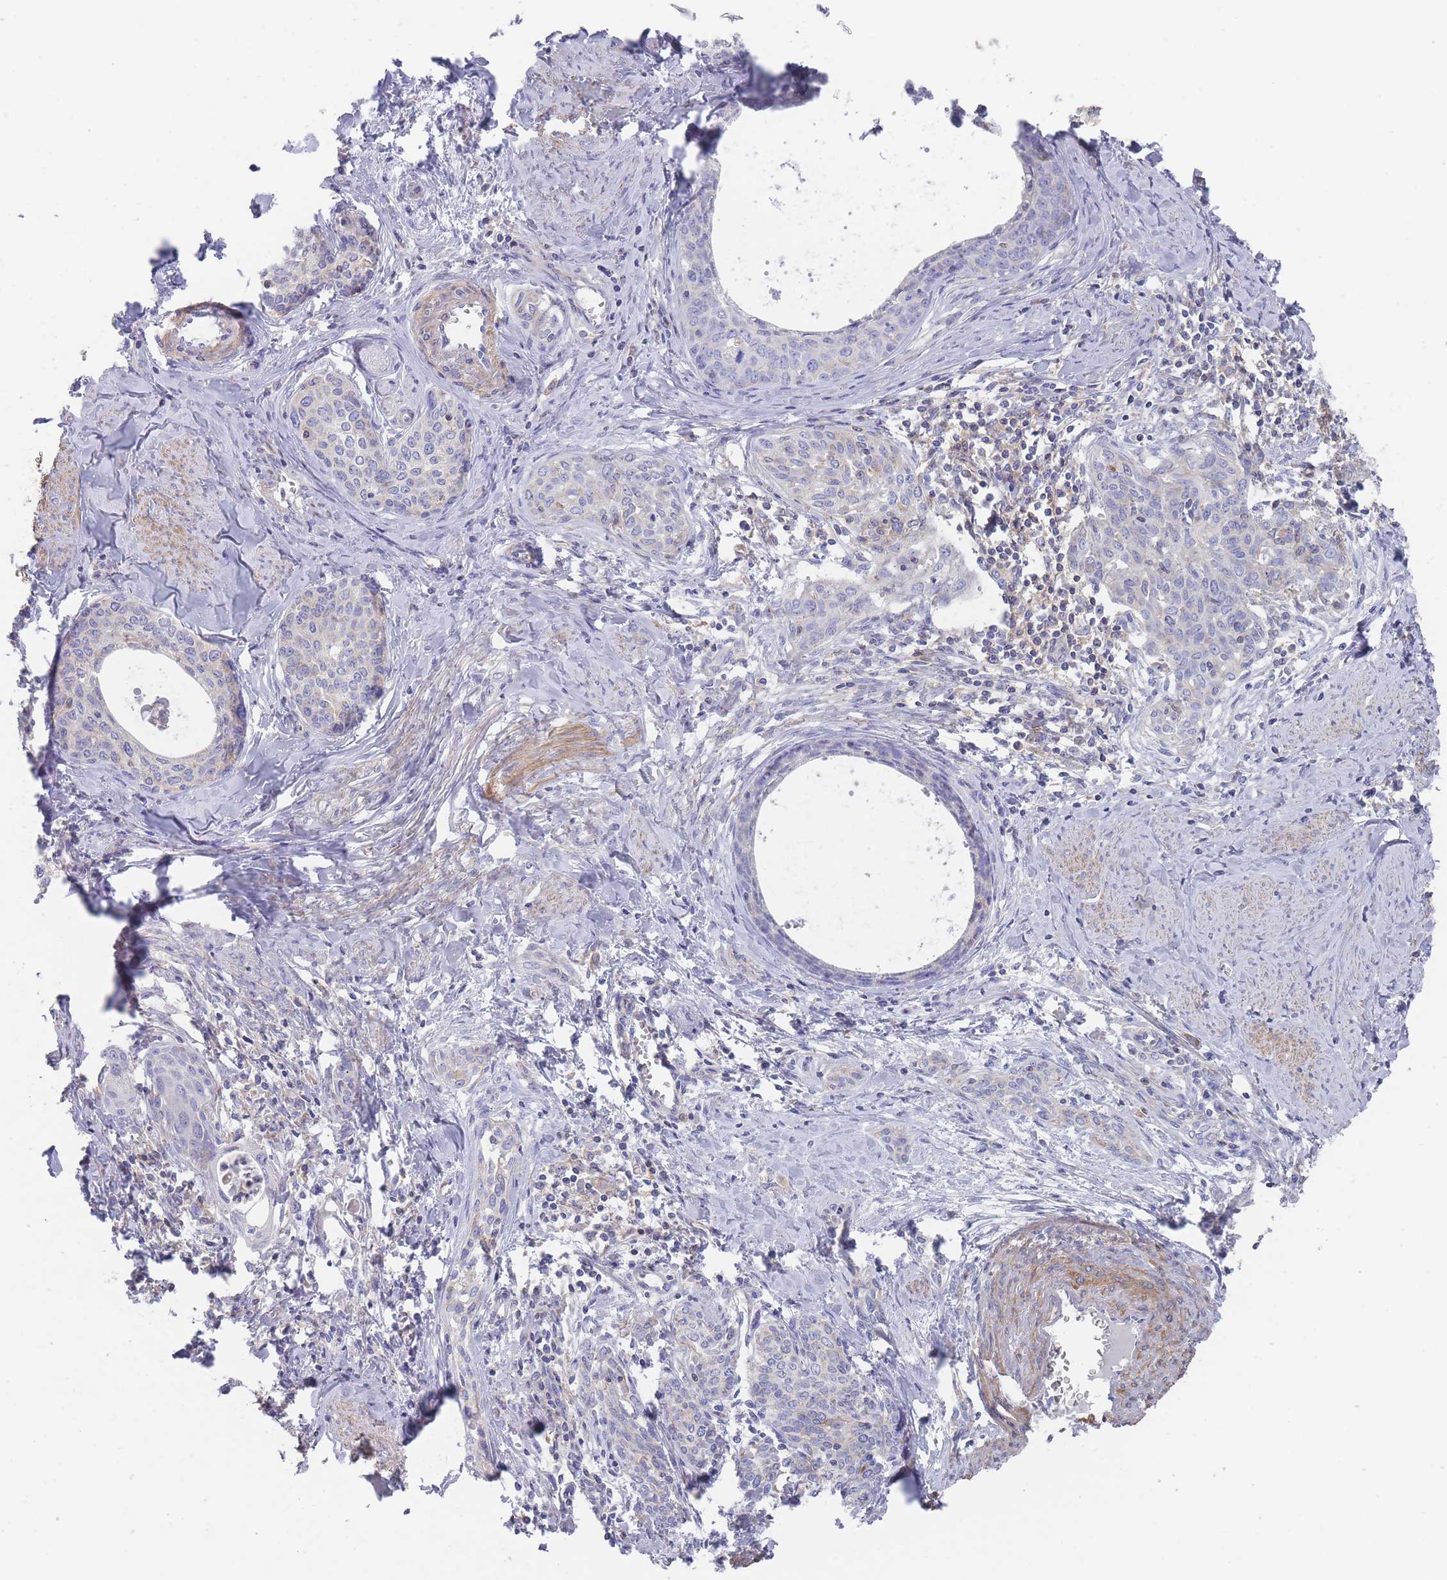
{"staining": {"intensity": "negative", "quantity": "none", "location": "none"}, "tissue": "cervical cancer", "cell_type": "Tumor cells", "image_type": "cancer", "snomed": [{"axis": "morphology", "description": "Squamous cell carcinoma, NOS"}, {"axis": "morphology", "description": "Adenocarcinoma, NOS"}, {"axis": "topography", "description": "Cervix"}], "caption": "IHC photomicrograph of neoplastic tissue: human adenocarcinoma (cervical) stained with DAB exhibits no significant protein staining in tumor cells.", "gene": "SCCPDH", "patient": {"sex": "female", "age": 52}}